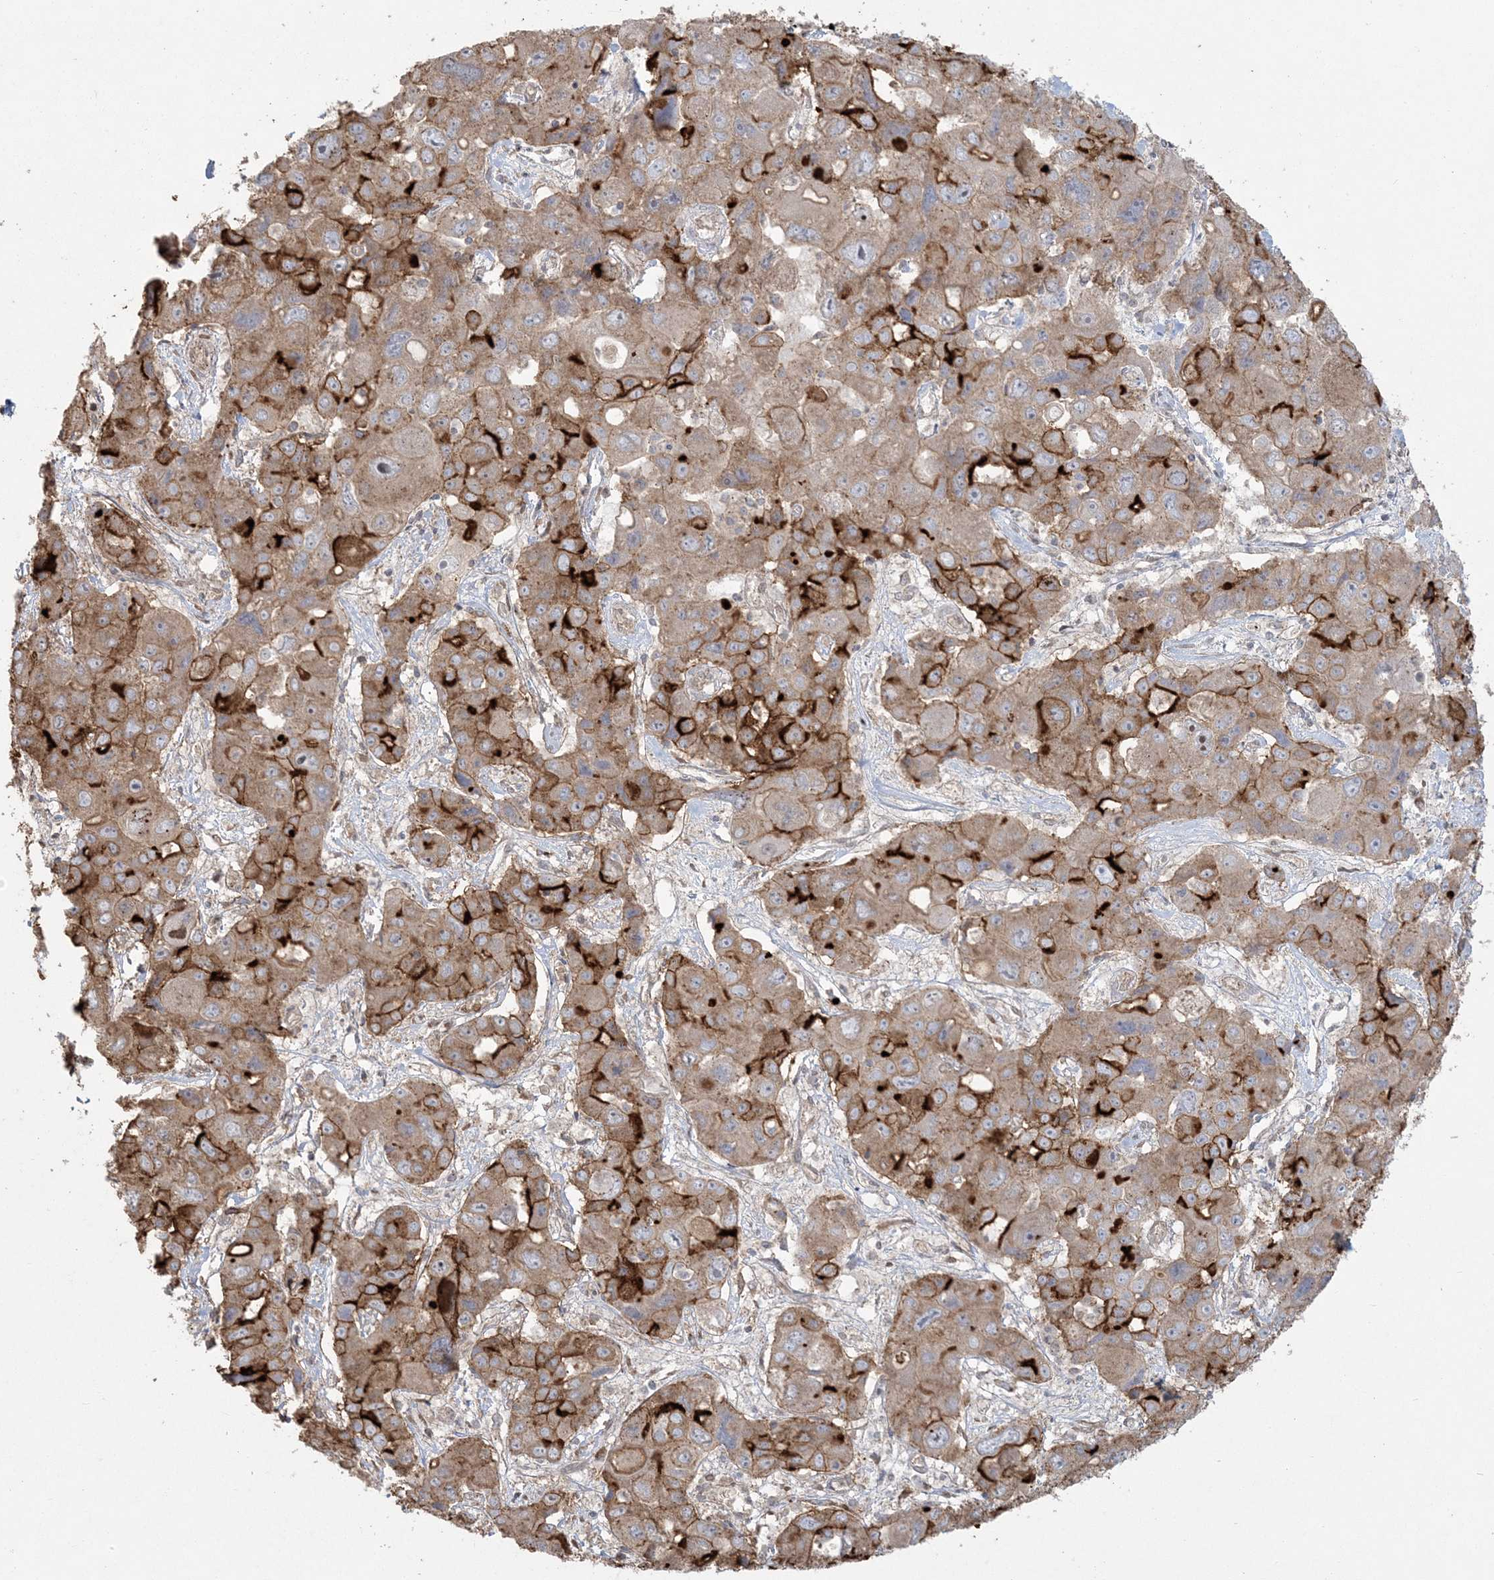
{"staining": {"intensity": "strong", "quantity": "25%-75%", "location": "cytoplasmic/membranous"}, "tissue": "liver cancer", "cell_type": "Tumor cells", "image_type": "cancer", "snomed": [{"axis": "morphology", "description": "Cholangiocarcinoma"}, {"axis": "topography", "description": "Liver"}], "caption": "Protein expression analysis of human liver cholangiocarcinoma reveals strong cytoplasmic/membranous positivity in about 25%-75% of tumor cells.", "gene": "ABCF3", "patient": {"sex": "male", "age": 67}}